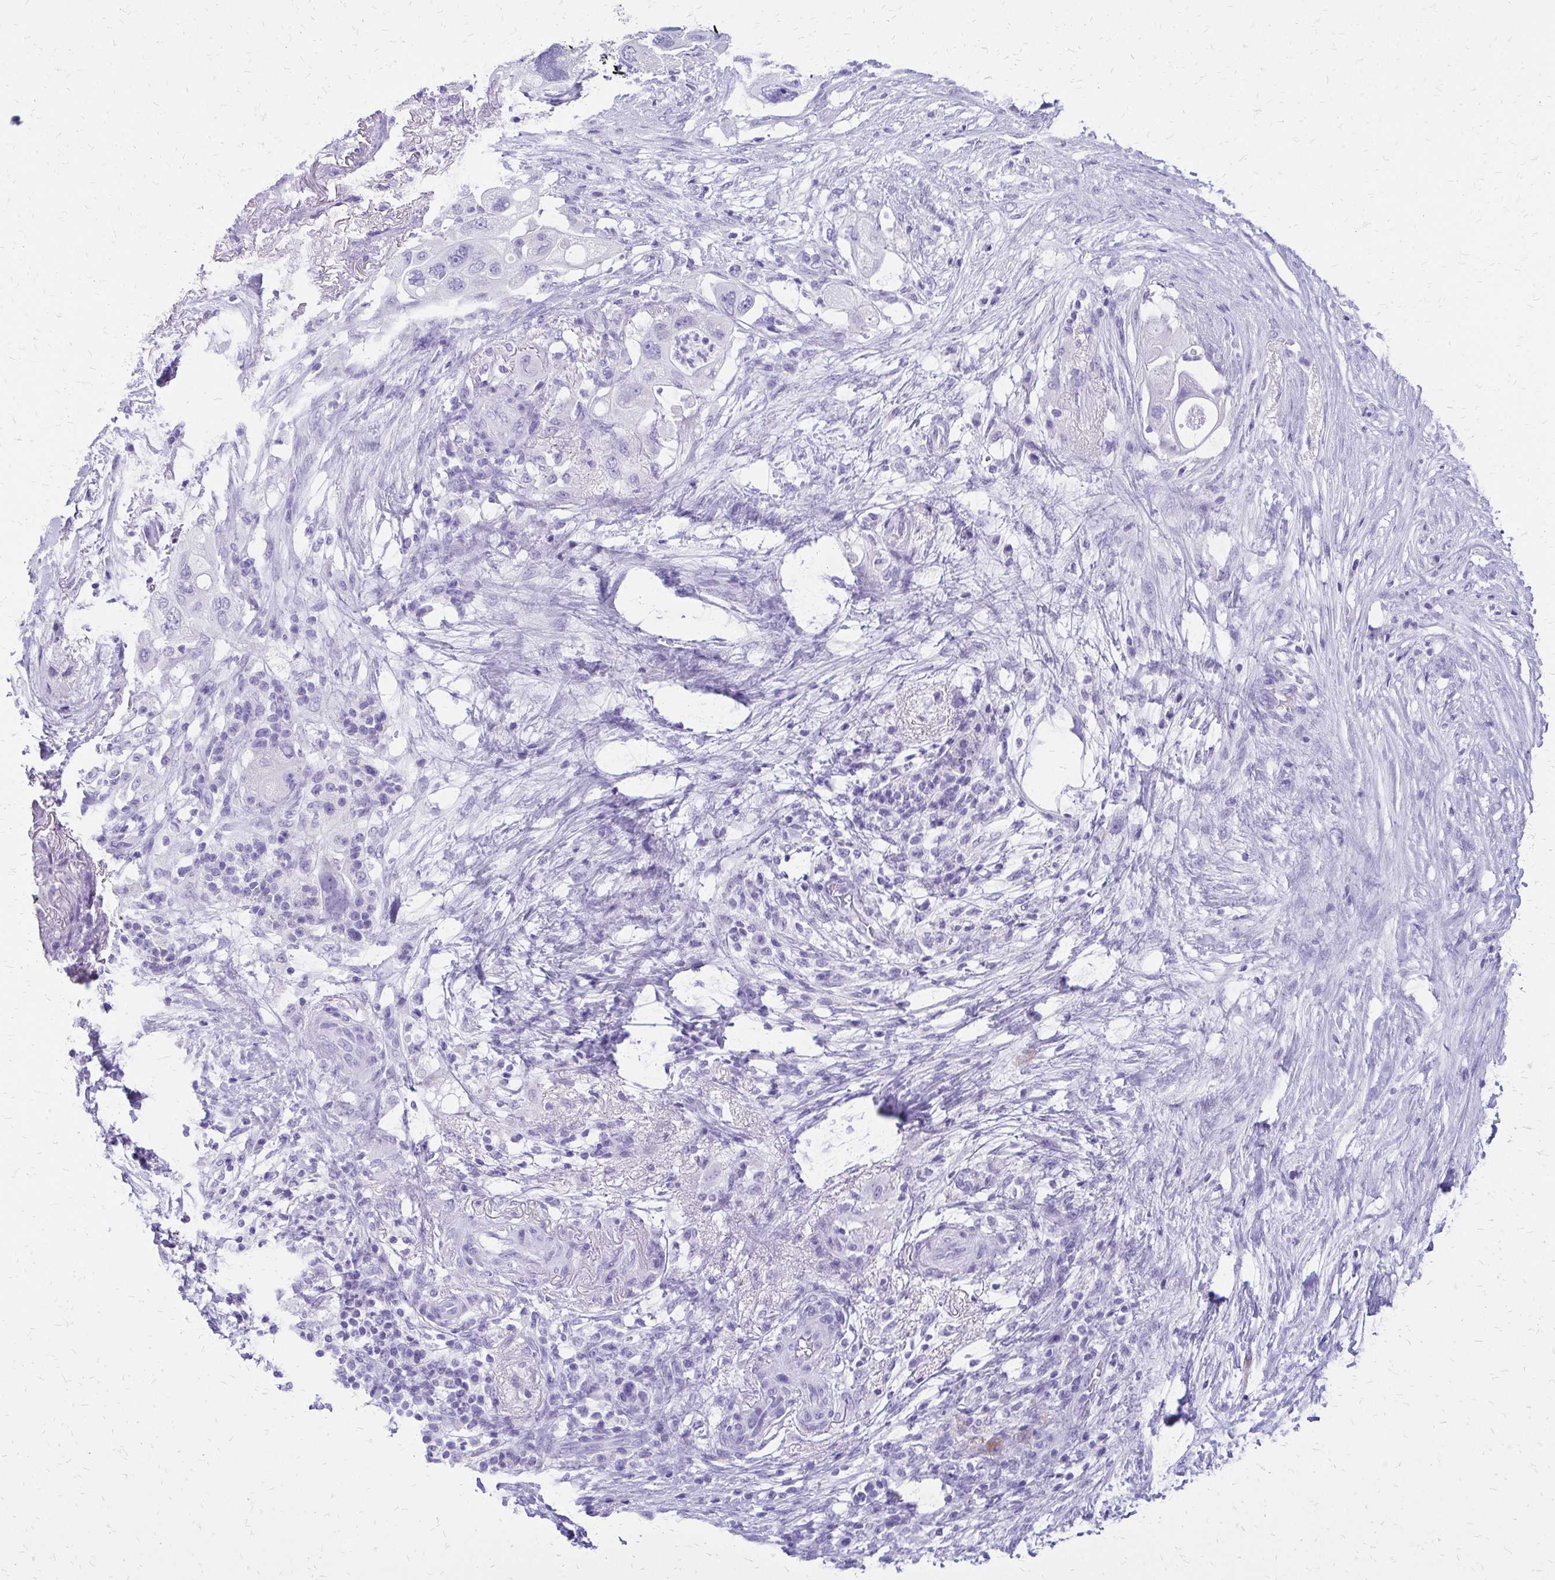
{"staining": {"intensity": "negative", "quantity": "none", "location": "none"}, "tissue": "pancreatic cancer", "cell_type": "Tumor cells", "image_type": "cancer", "snomed": [{"axis": "morphology", "description": "Adenocarcinoma, NOS"}, {"axis": "topography", "description": "Pancreas"}], "caption": "Tumor cells are negative for brown protein staining in pancreatic cancer. (DAB (3,3'-diaminobenzidine) immunohistochemistry (IHC), high magnification).", "gene": "SLC32A1", "patient": {"sex": "female", "age": 72}}